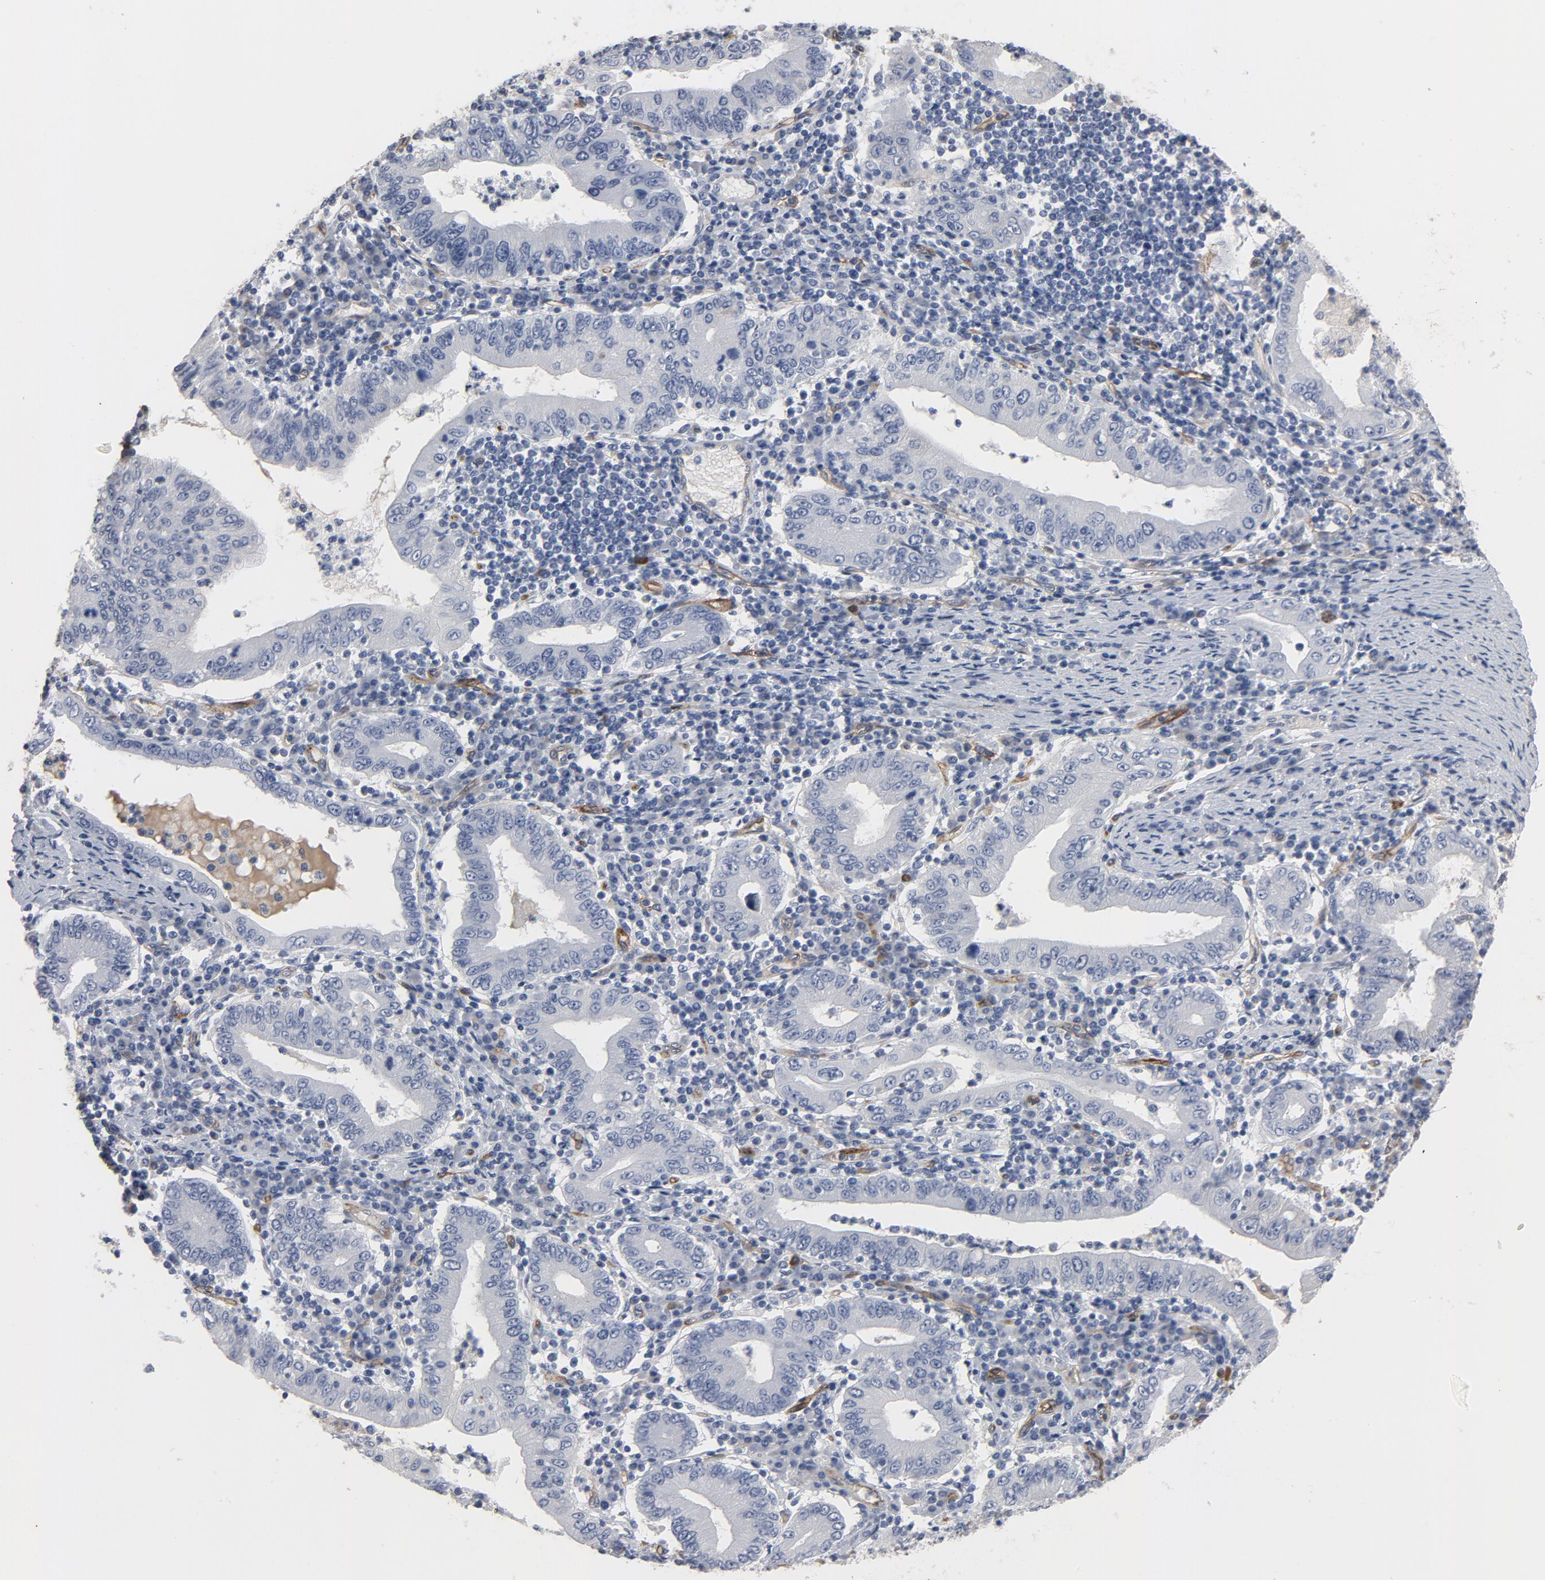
{"staining": {"intensity": "negative", "quantity": "none", "location": "none"}, "tissue": "stomach cancer", "cell_type": "Tumor cells", "image_type": "cancer", "snomed": [{"axis": "morphology", "description": "Normal tissue, NOS"}, {"axis": "morphology", "description": "Adenocarcinoma, NOS"}, {"axis": "topography", "description": "Esophagus"}, {"axis": "topography", "description": "Stomach, upper"}, {"axis": "topography", "description": "Peripheral nerve tissue"}], "caption": "Tumor cells show no significant positivity in stomach cancer (adenocarcinoma). The staining is performed using DAB (3,3'-diaminobenzidine) brown chromogen with nuclei counter-stained in using hematoxylin.", "gene": "KDR", "patient": {"sex": "male", "age": 62}}